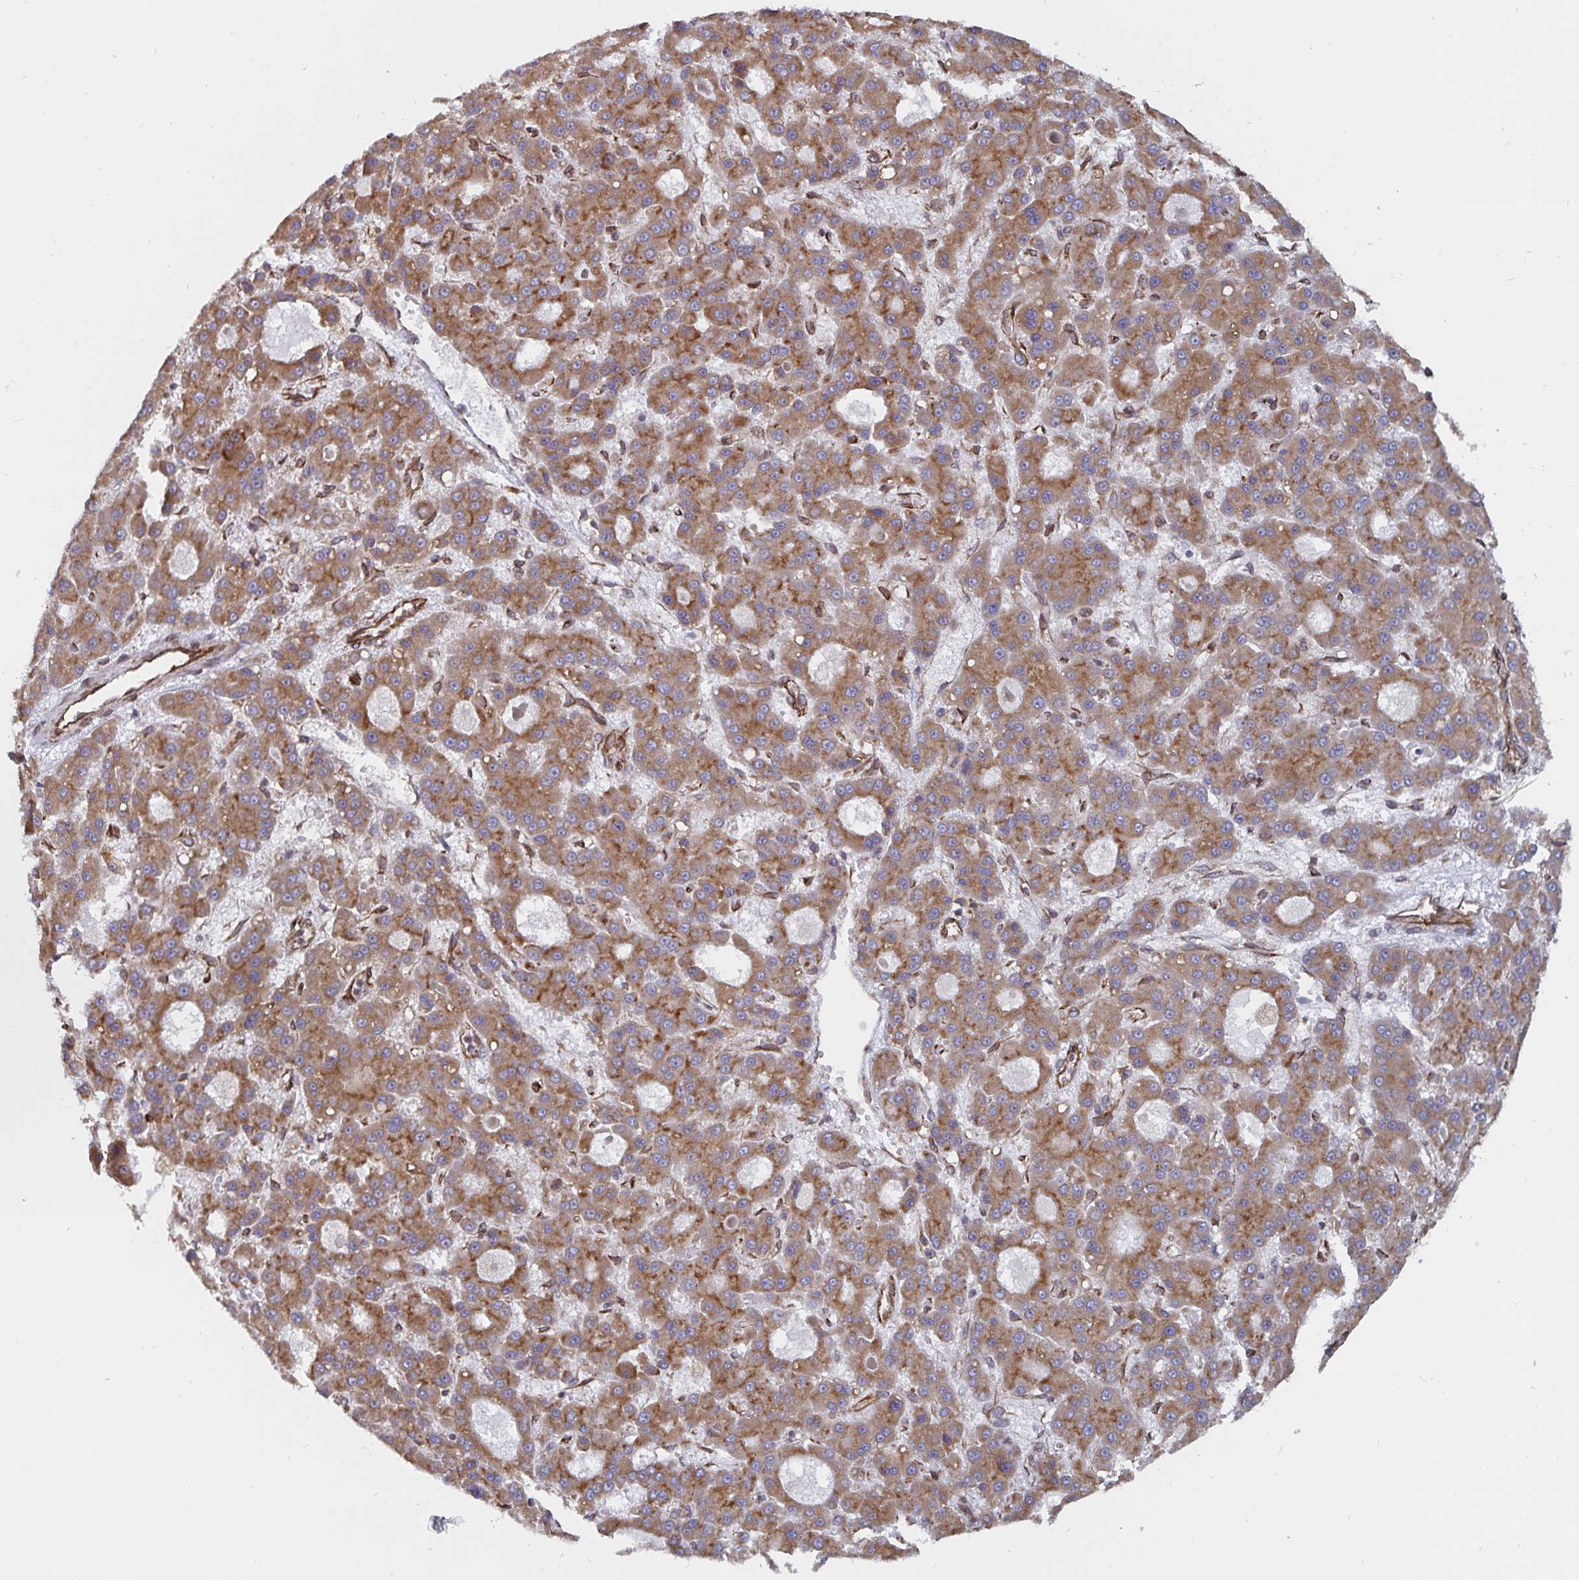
{"staining": {"intensity": "moderate", "quantity": ">75%", "location": "cytoplasmic/membranous"}, "tissue": "liver cancer", "cell_type": "Tumor cells", "image_type": "cancer", "snomed": [{"axis": "morphology", "description": "Carcinoma, Hepatocellular, NOS"}, {"axis": "topography", "description": "Liver"}], "caption": "Approximately >75% of tumor cells in liver cancer (hepatocellular carcinoma) display moderate cytoplasmic/membranous protein positivity as visualized by brown immunohistochemical staining.", "gene": "BCAP29", "patient": {"sex": "male", "age": 70}}